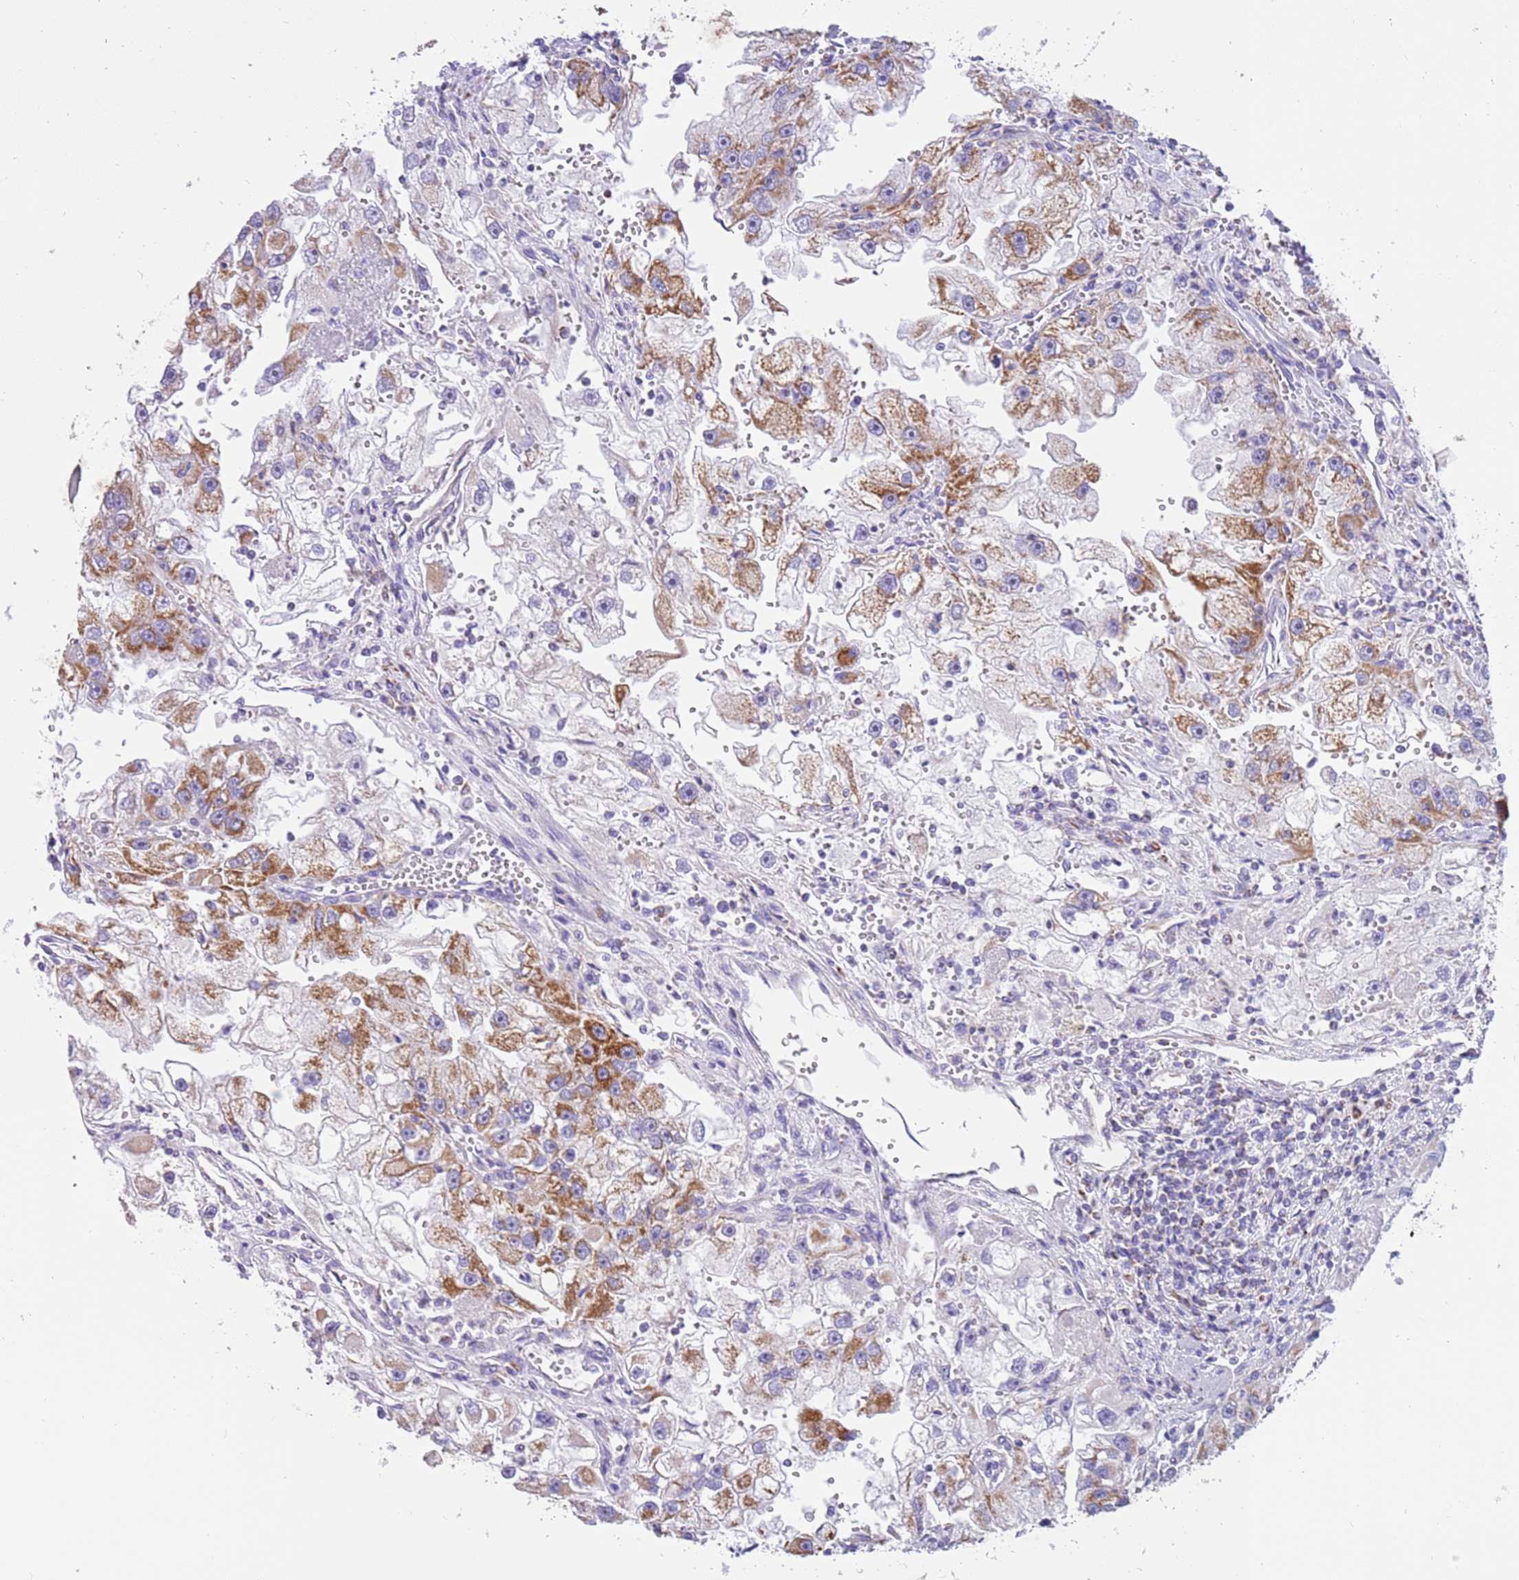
{"staining": {"intensity": "moderate", "quantity": ">75%", "location": "cytoplasmic/membranous"}, "tissue": "renal cancer", "cell_type": "Tumor cells", "image_type": "cancer", "snomed": [{"axis": "morphology", "description": "Adenocarcinoma, NOS"}, {"axis": "topography", "description": "Kidney"}], "caption": "Tumor cells show moderate cytoplasmic/membranous staining in approximately >75% of cells in renal cancer (adenocarcinoma).", "gene": "SUCLG2", "patient": {"sex": "male", "age": 63}}